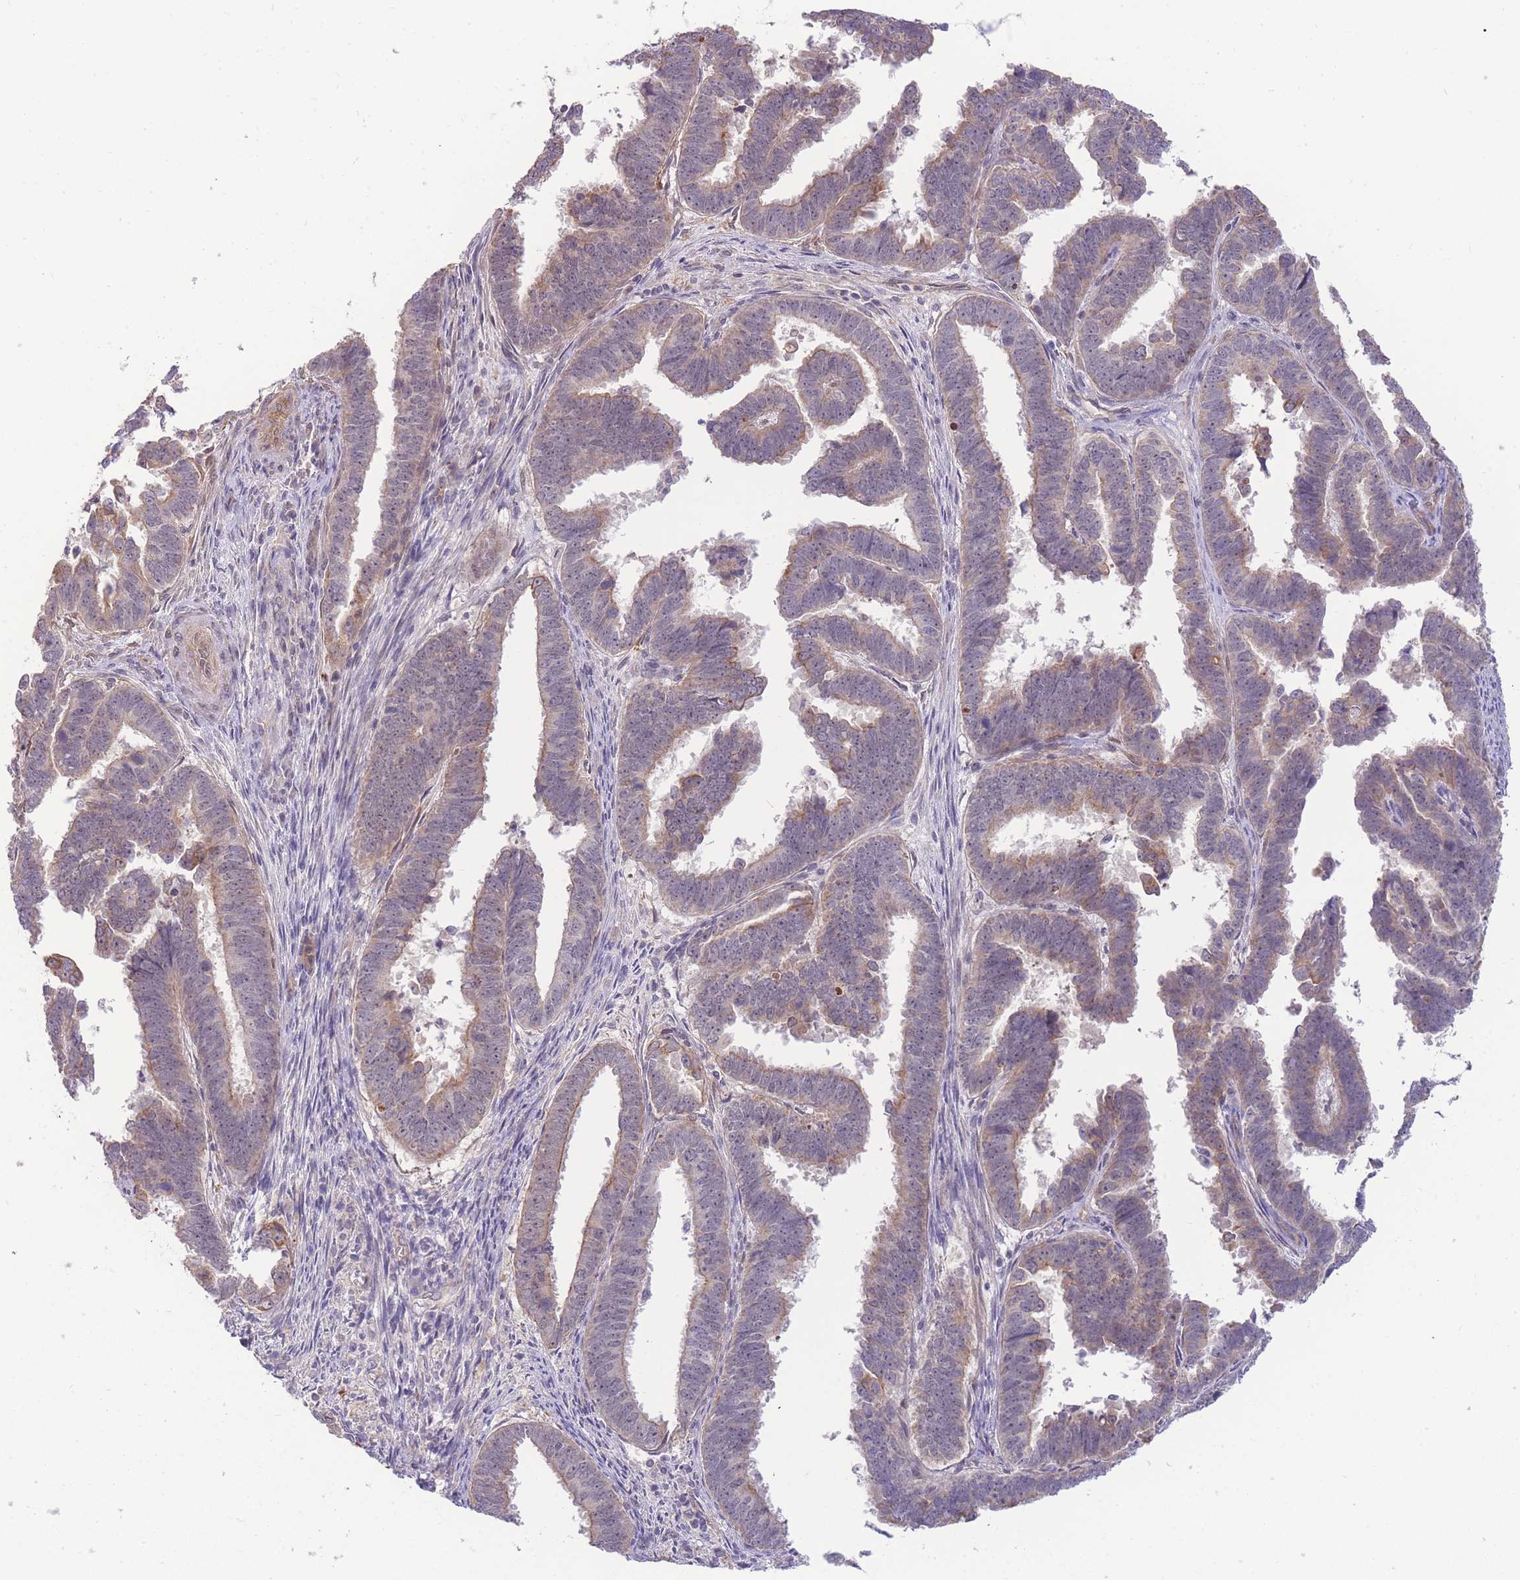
{"staining": {"intensity": "weak", "quantity": "25%-75%", "location": "cytoplasmic/membranous"}, "tissue": "endometrial cancer", "cell_type": "Tumor cells", "image_type": "cancer", "snomed": [{"axis": "morphology", "description": "Adenocarcinoma, NOS"}, {"axis": "topography", "description": "Endometrium"}], "caption": "There is low levels of weak cytoplasmic/membranous staining in tumor cells of endometrial cancer, as demonstrated by immunohistochemical staining (brown color).", "gene": "SMC6", "patient": {"sex": "female", "age": 75}}